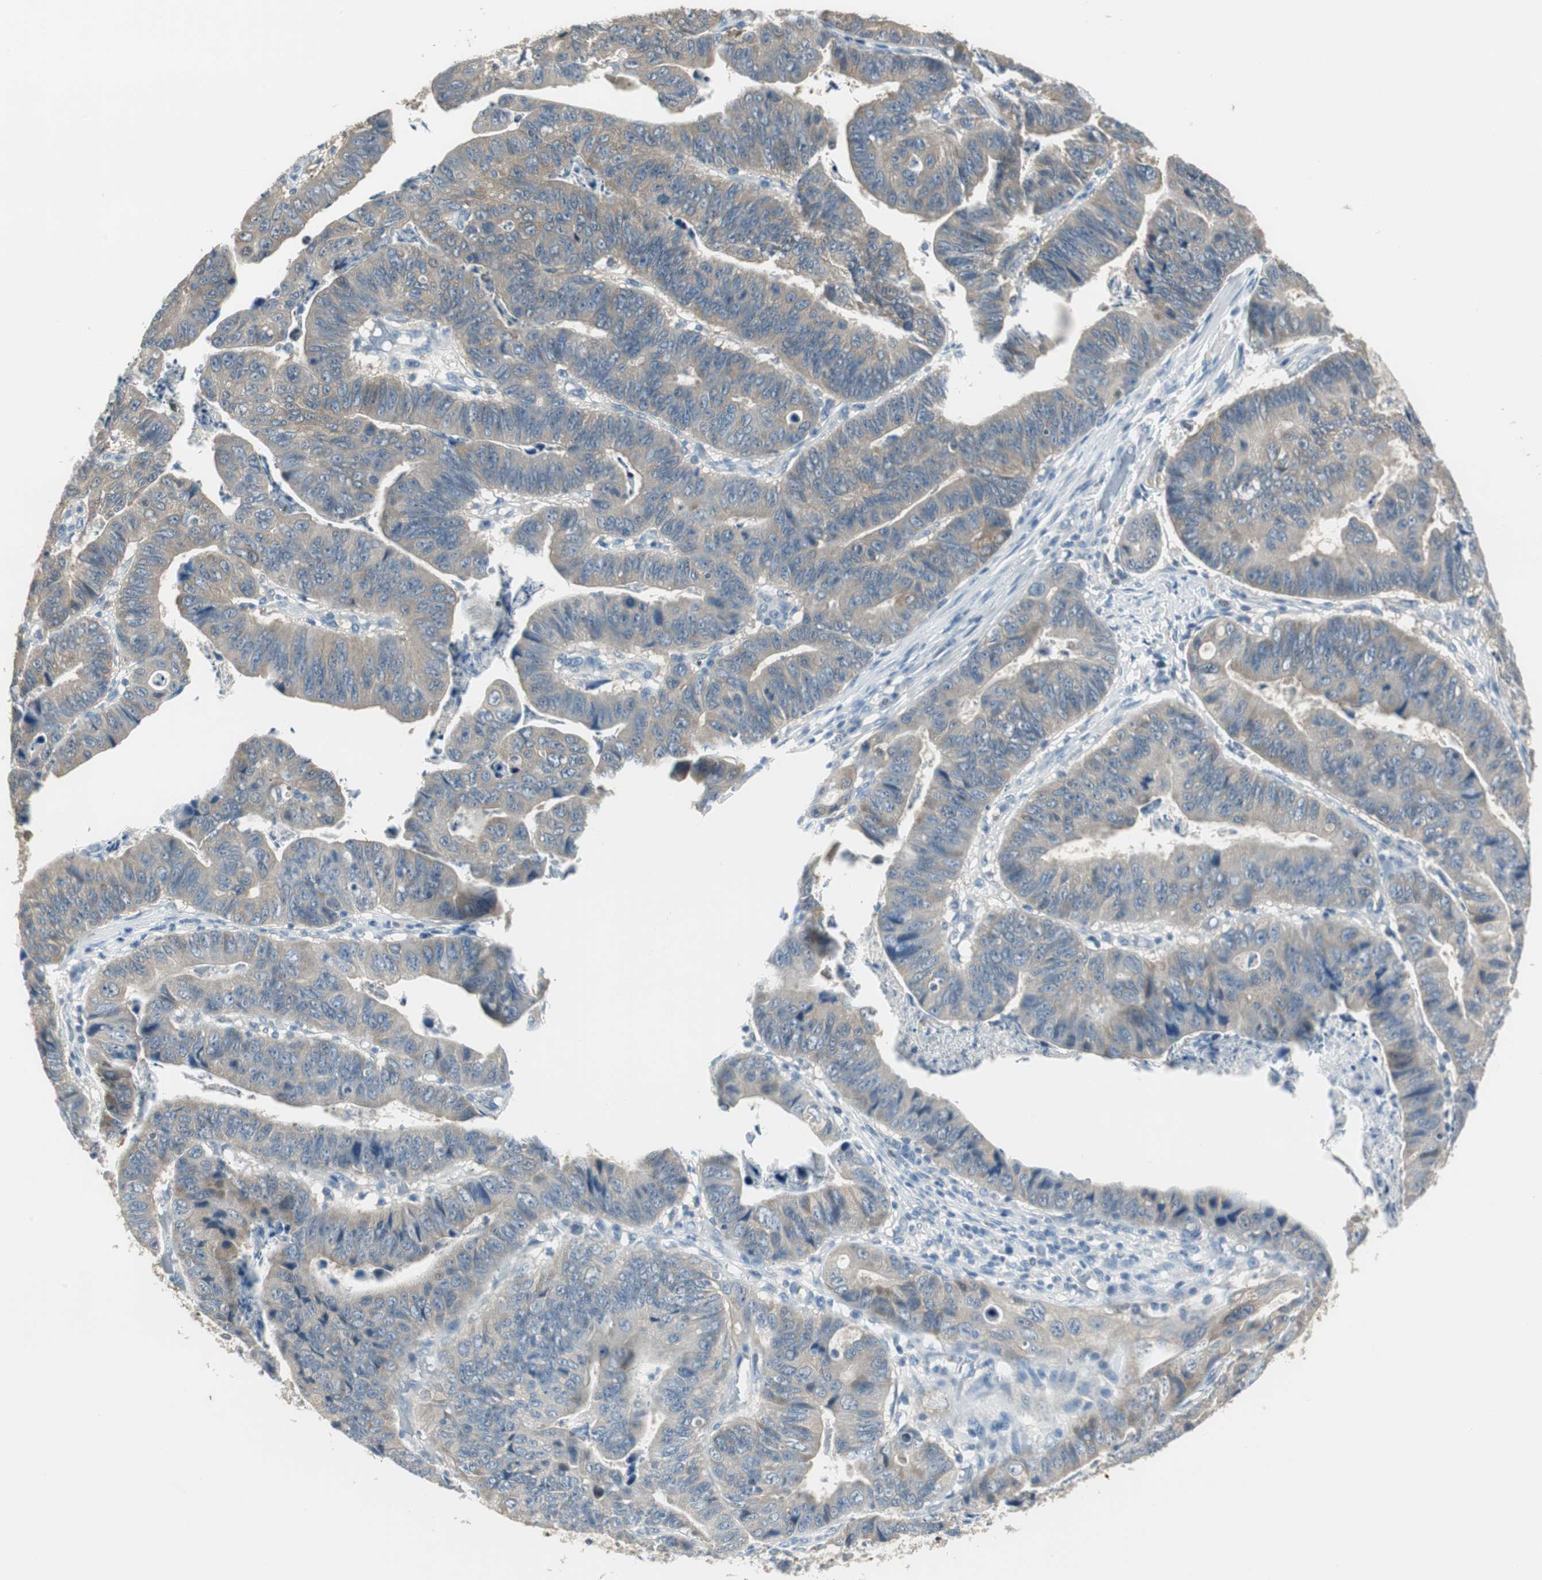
{"staining": {"intensity": "weak", "quantity": "25%-75%", "location": "cytoplasmic/membranous"}, "tissue": "stomach cancer", "cell_type": "Tumor cells", "image_type": "cancer", "snomed": [{"axis": "morphology", "description": "Adenocarcinoma, NOS"}, {"axis": "topography", "description": "Stomach, lower"}], "caption": "DAB immunohistochemical staining of human stomach cancer (adenocarcinoma) shows weak cytoplasmic/membranous protein positivity in about 25%-75% of tumor cells.", "gene": "MSTO1", "patient": {"sex": "male", "age": 77}}